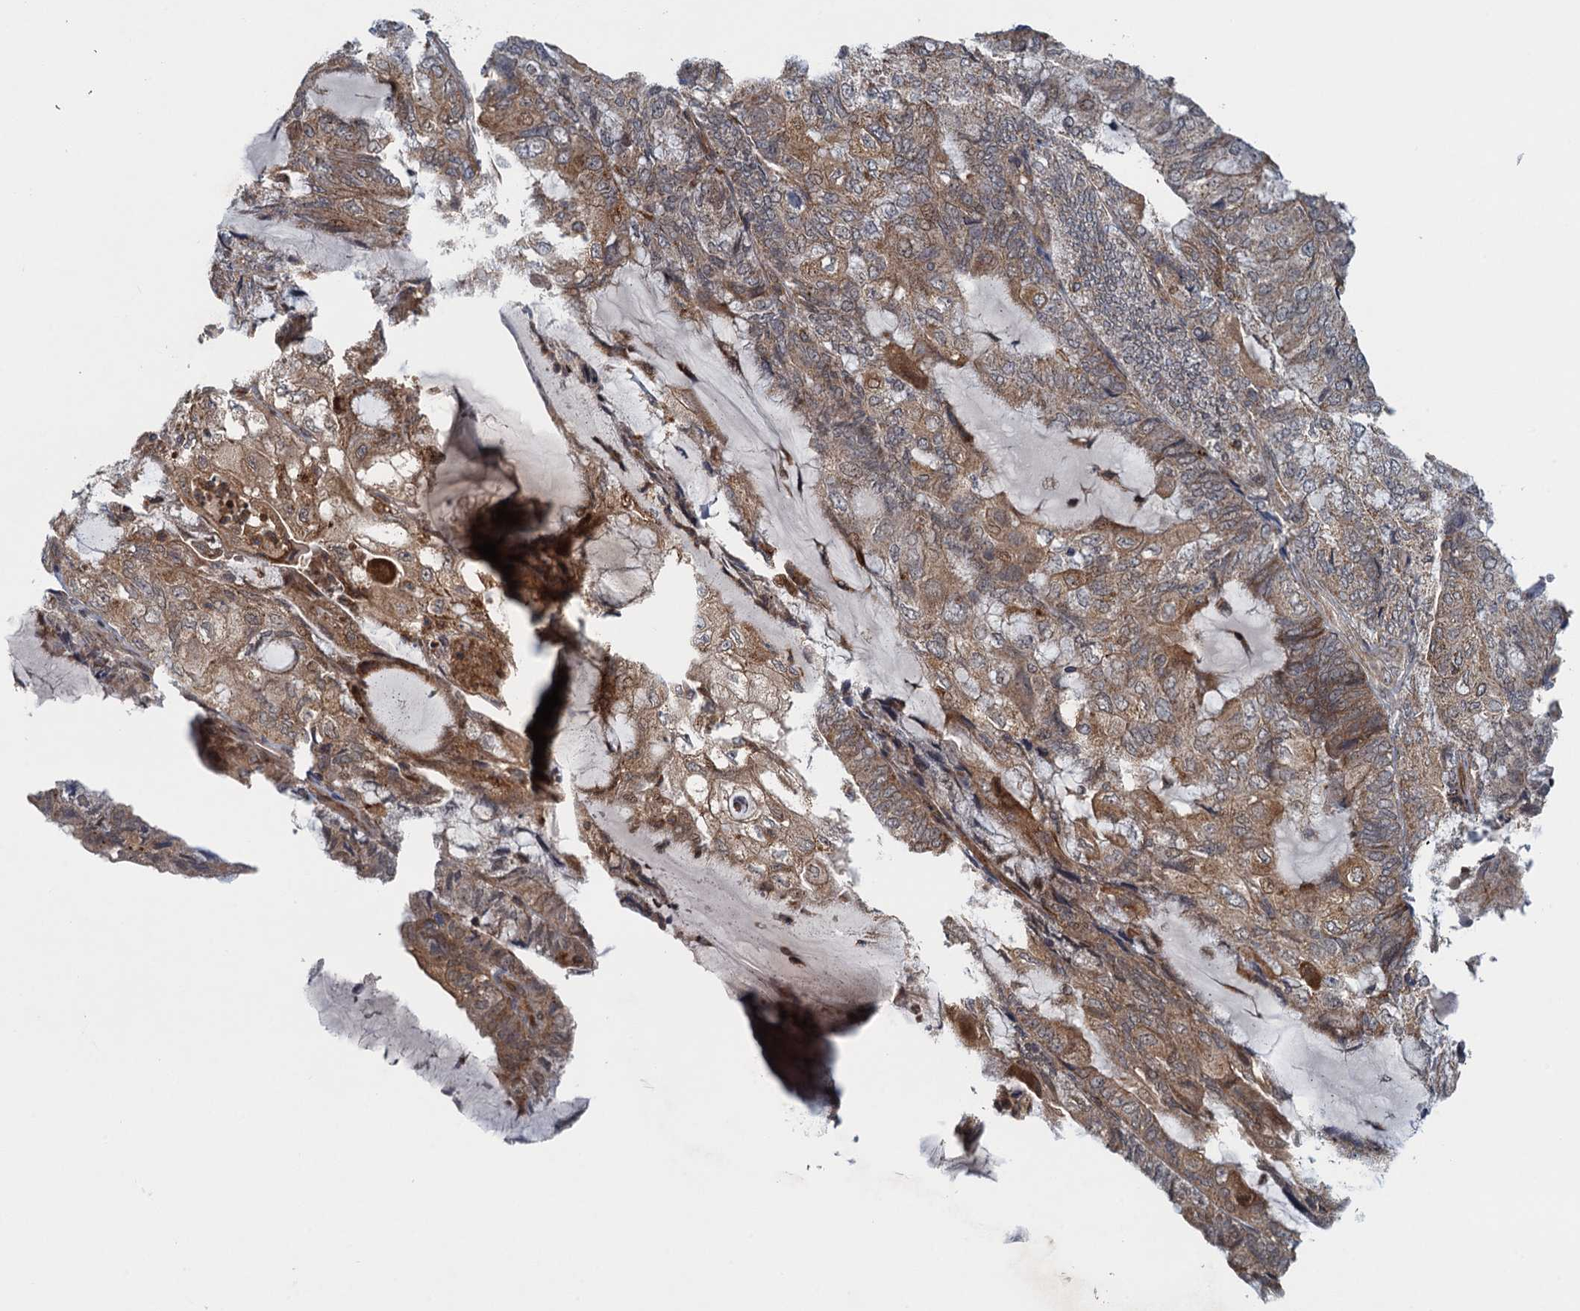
{"staining": {"intensity": "moderate", "quantity": ">75%", "location": "cytoplasmic/membranous"}, "tissue": "endometrial cancer", "cell_type": "Tumor cells", "image_type": "cancer", "snomed": [{"axis": "morphology", "description": "Adenocarcinoma, NOS"}, {"axis": "topography", "description": "Endometrium"}], "caption": "Adenocarcinoma (endometrial) stained with DAB (3,3'-diaminobenzidine) IHC displays medium levels of moderate cytoplasmic/membranous staining in approximately >75% of tumor cells.", "gene": "NLRP10", "patient": {"sex": "female", "age": 81}}